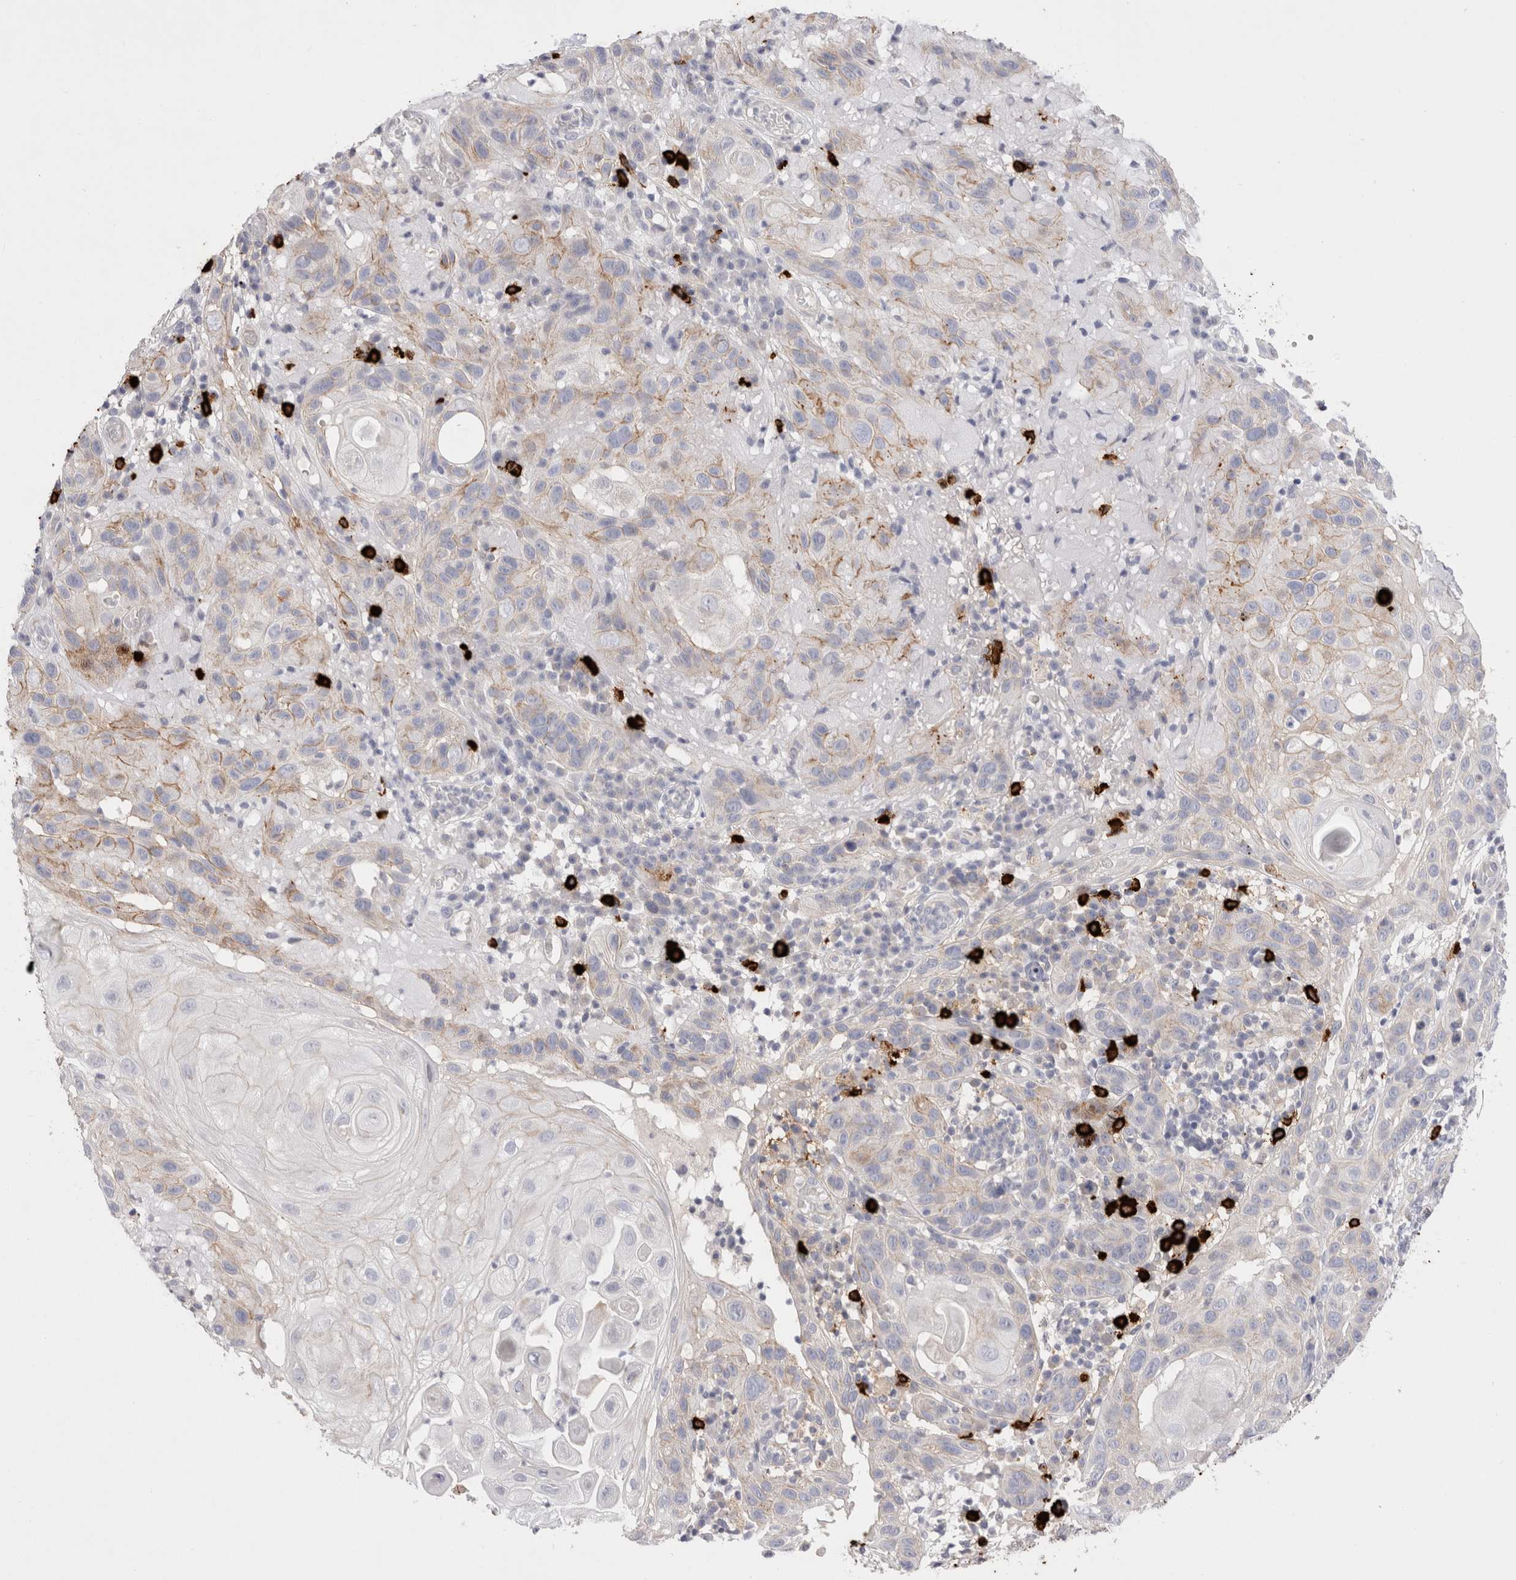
{"staining": {"intensity": "weak", "quantity": "<25%", "location": "cytoplasmic/membranous"}, "tissue": "skin cancer", "cell_type": "Tumor cells", "image_type": "cancer", "snomed": [{"axis": "morphology", "description": "Normal tissue, NOS"}, {"axis": "morphology", "description": "Squamous cell carcinoma, NOS"}, {"axis": "topography", "description": "Skin"}], "caption": "Photomicrograph shows no significant protein expression in tumor cells of skin squamous cell carcinoma.", "gene": "SPINK2", "patient": {"sex": "female", "age": 96}}